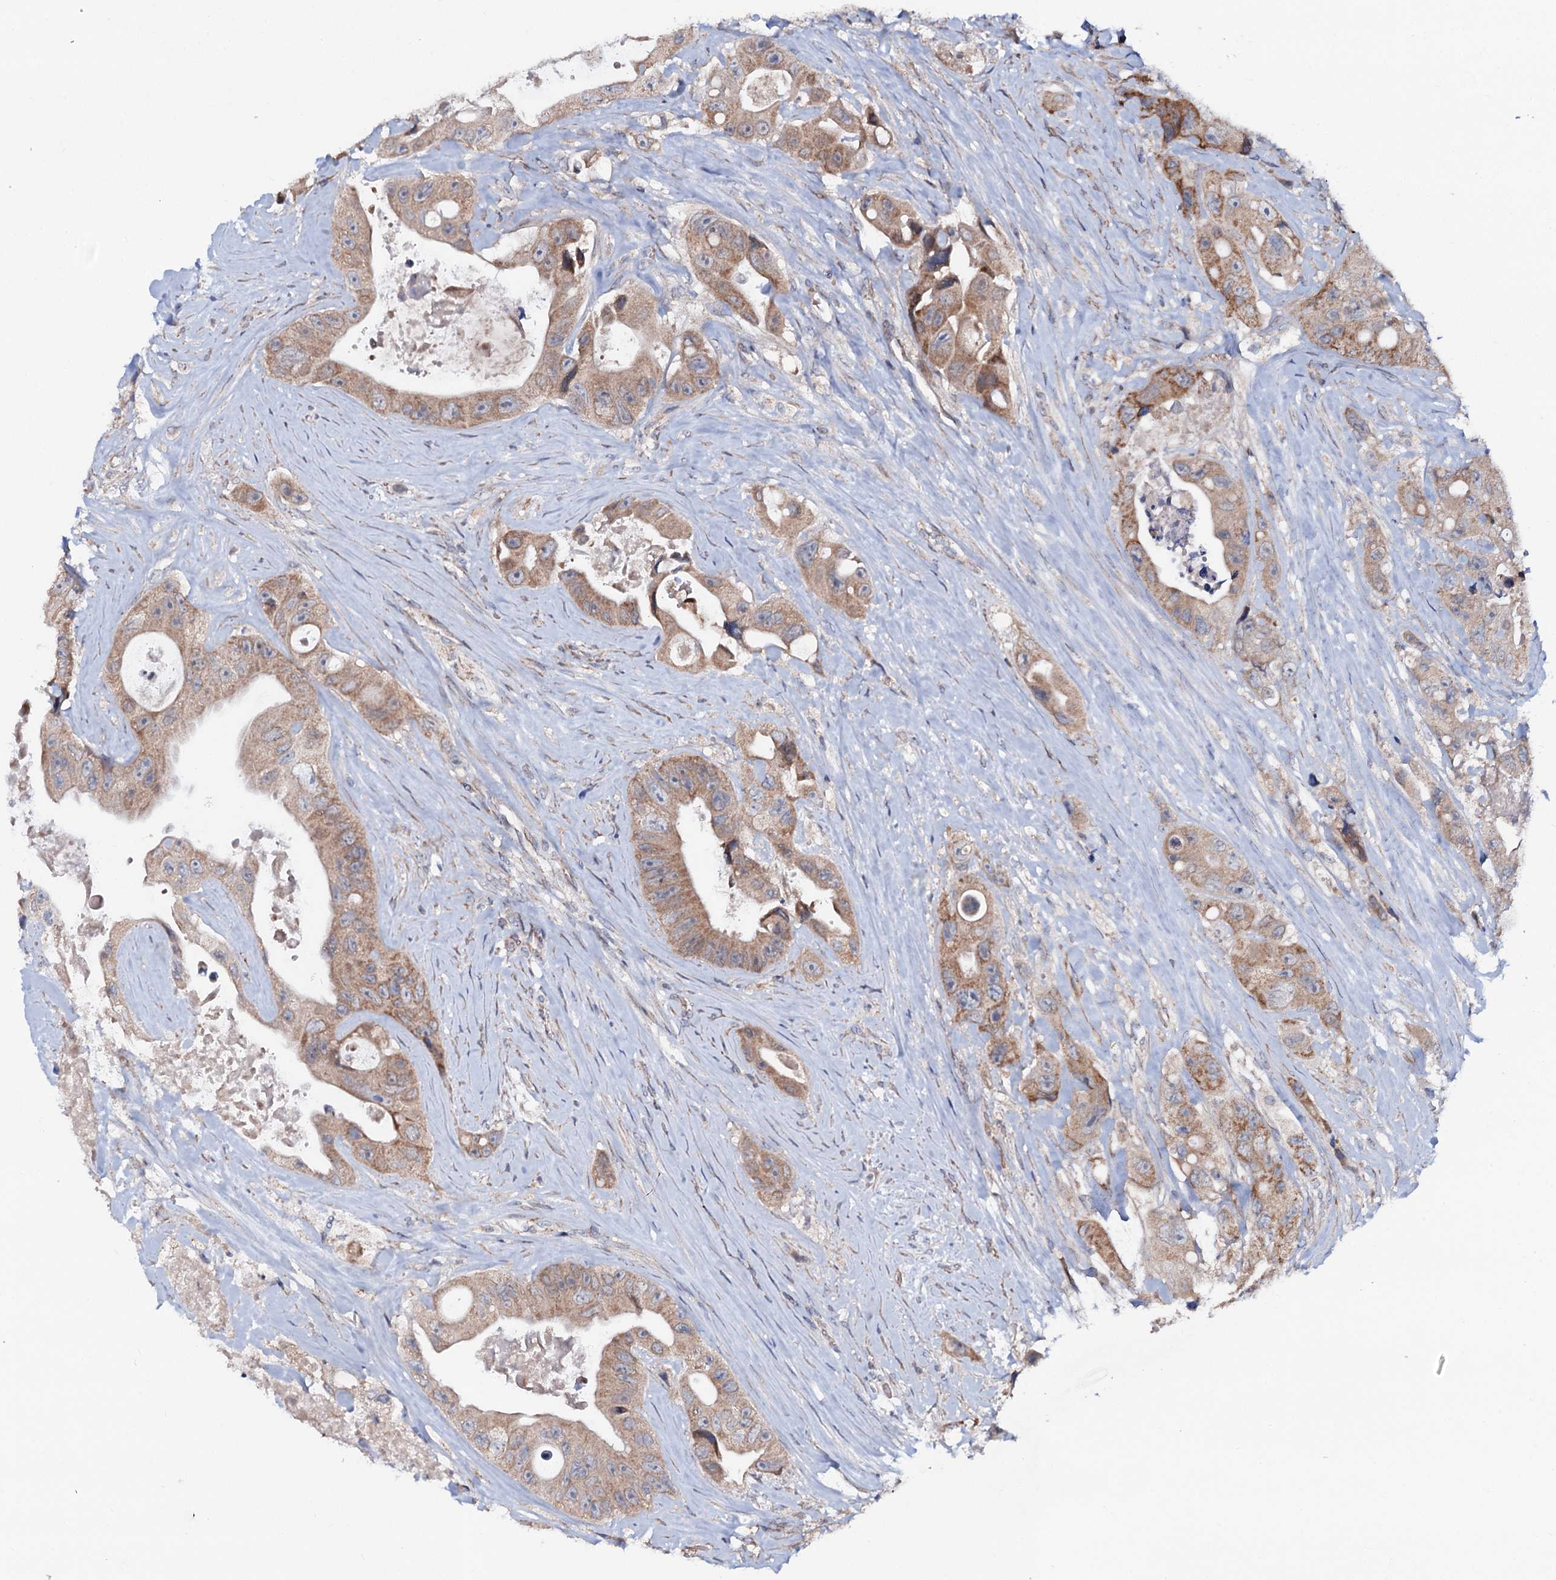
{"staining": {"intensity": "moderate", "quantity": ">75%", "location": "cytoplasmic/membranous"}, "tissue": "colorectal cancer", "cell_type": "Tumor cells", "image_type": "cancer", "snomed": [{"axis": "morphology", "description": "Adenocarcinoma, NOS"}, {"axis": "topography", "description": "Colon"}], "caption": "IHC image of neoplastic tissue: colorectal cancer stained using IHC displays medium levels of moderate protein expression localized specifically in the cytoplasmic/membranous of tumor cells, appearing as a cytoplasmic/membranous brown color.", "gene": "PPP1R3D", "patient": {"sex": "female", "age": 46}}